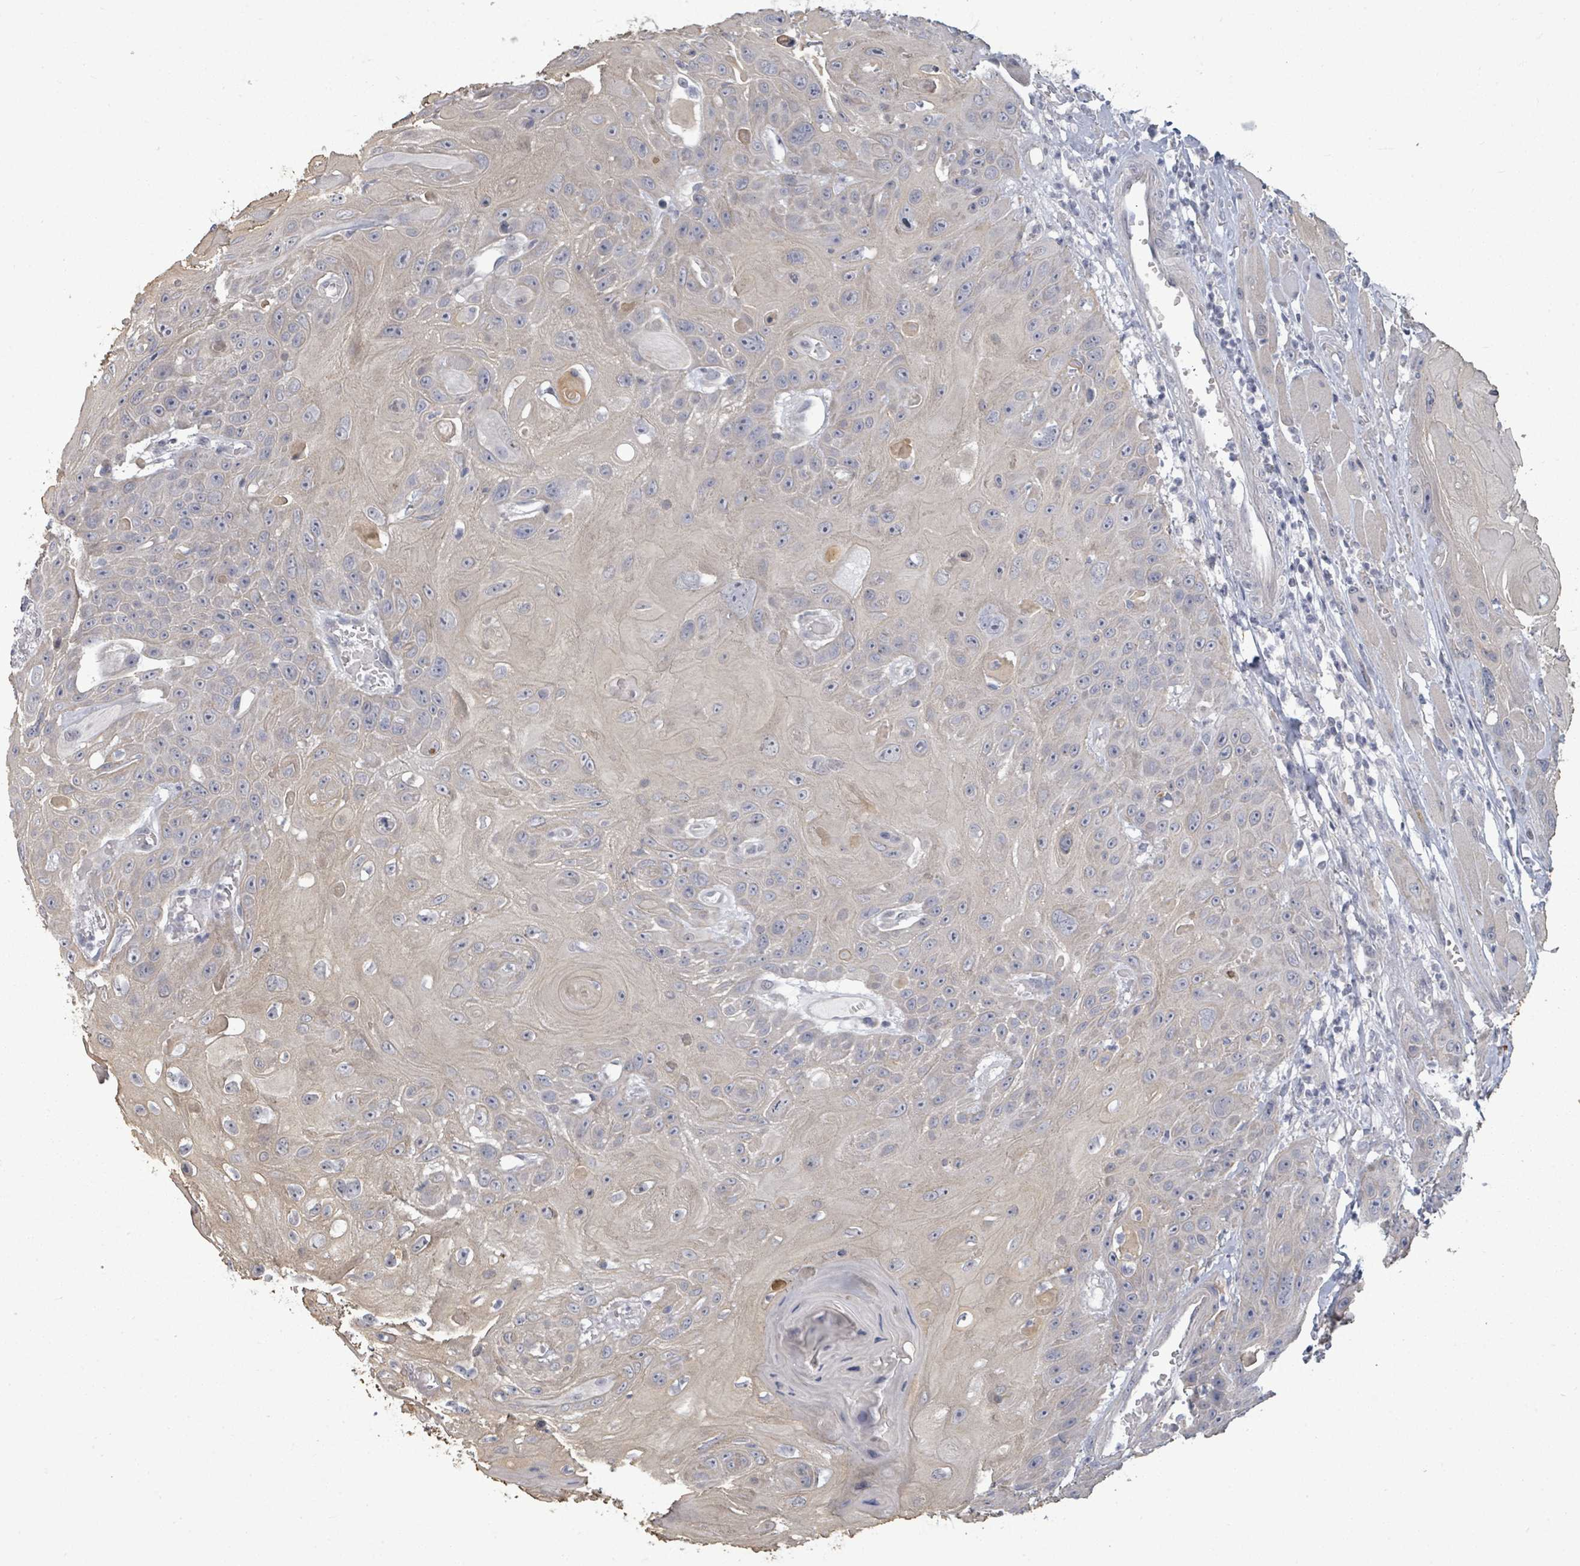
{"staining": {"intensity": "weak", "quantity": "<25%", "location": "cytoplasmic/membranous"}, "tissue": "head and neck cancer", "cell_type": "Tumor cells", "image_type": "cancer", "snomed": [{"axis": "morphology", "description": "Squamous cell carcinoma, NOS"}, {"axis": "topography", "description": "Head-Neck"}], "caption": "The immunohistochemistry micrograph has no significant expression in tumor cells of head and neck squamous cell carcinoma tissue.", "gene": "ASB12", "patient": {"sex": "female", "age": 59}}